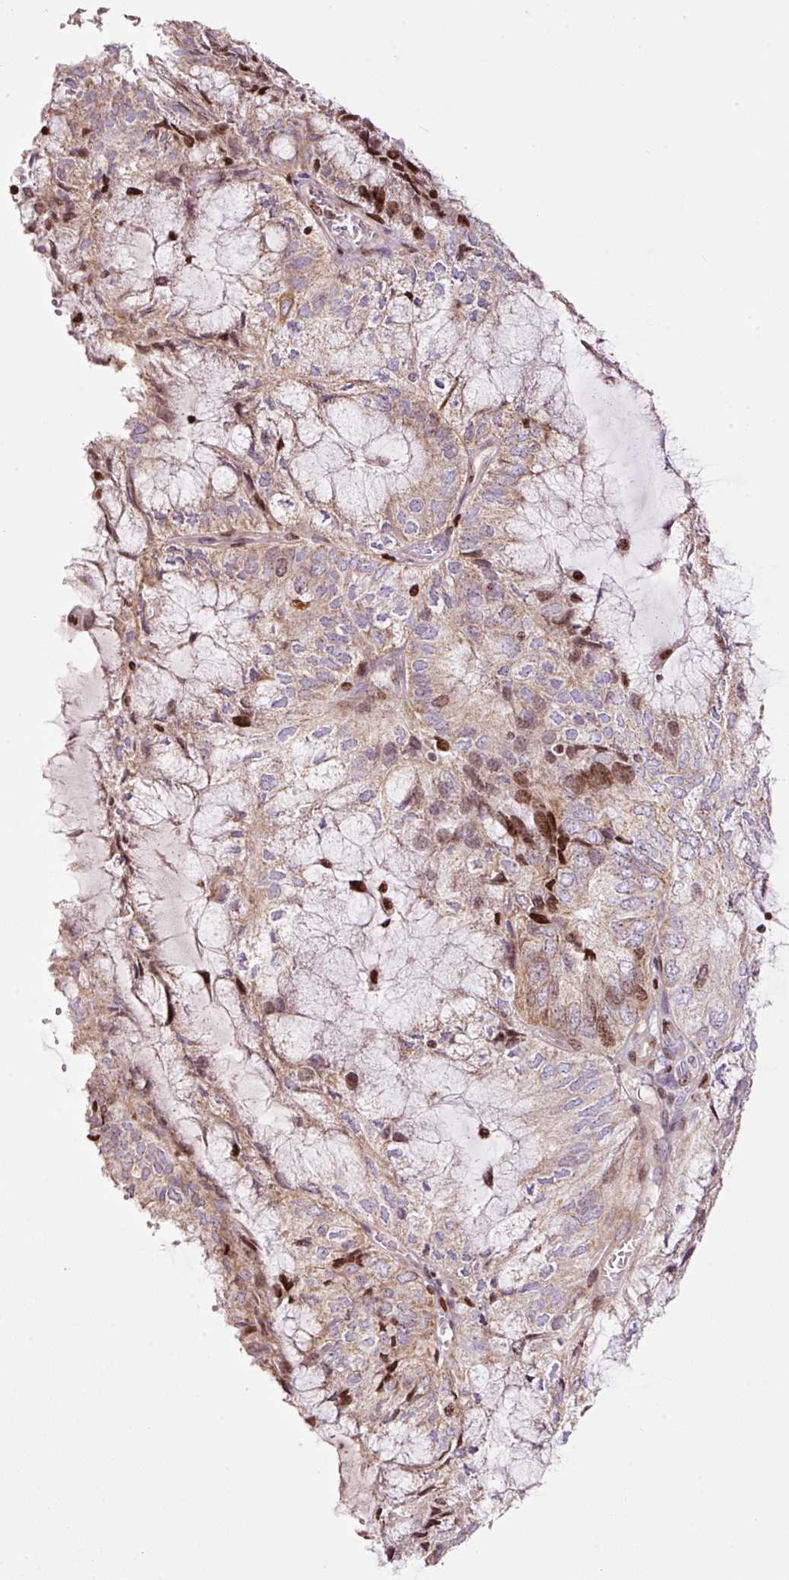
{"staining": {"intensity": "weak", "quantity": ">75%", "location": "cytoplasmic/membranous"}, "tissue": "endometrial cancer", "cell_type": "Tumor cells", "image_type": "cancer", "snomed": [{"axis": "morphology", "description": "Adenocarcinoma, NOS"}, {"axis": "topography", "description": "Endometrium"}], "caption": "Adenocarcinoma (endometrial) was stained to show a protein in brown. There is low levels of weak cytoplasmic/membranous staining in about >75% of tumor cells.", "gene": "TMEM8B", "patient": {"sex": "female", "age": 81}}